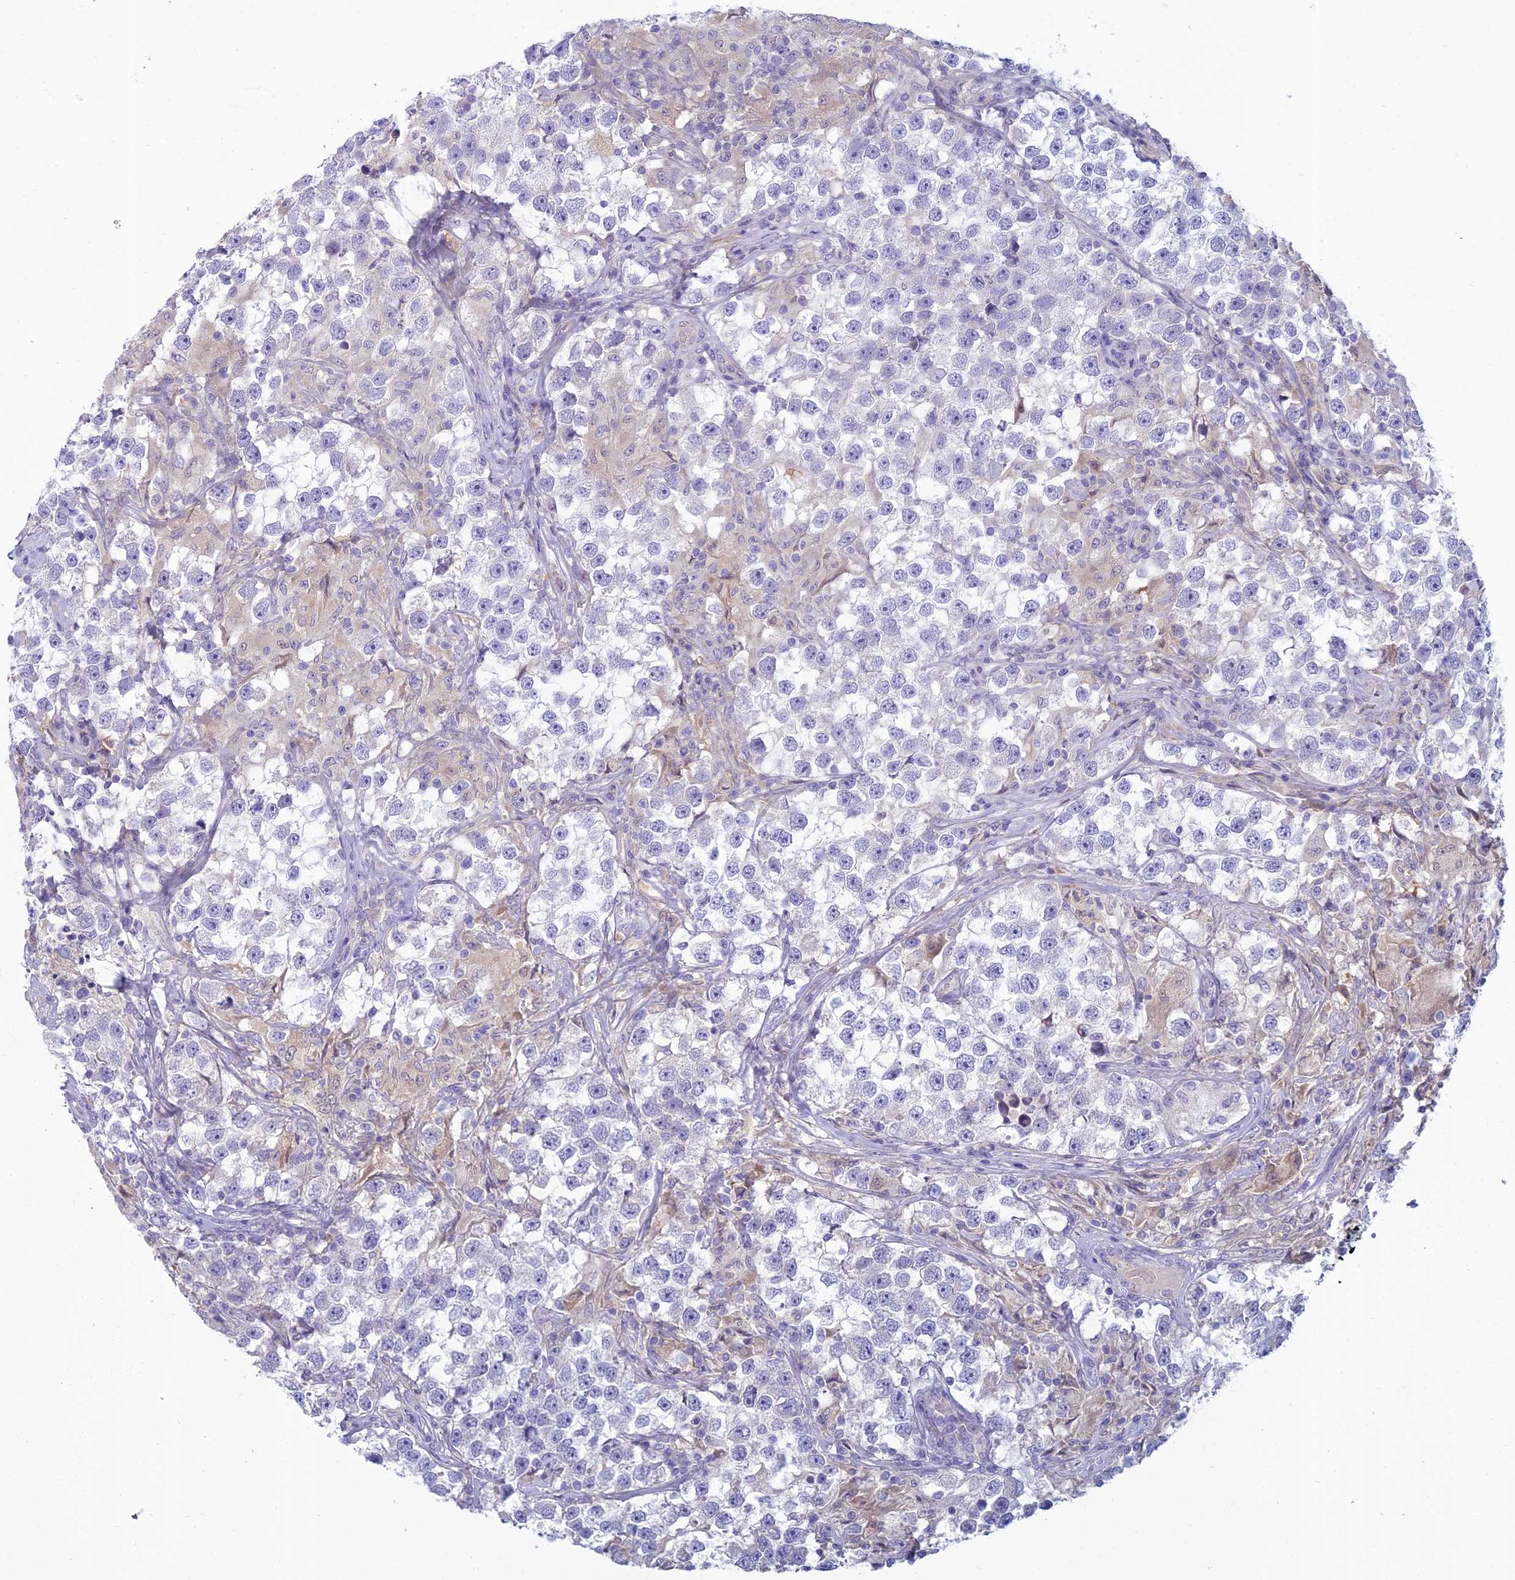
{"staining": {"intensity": "negative", "quantity": "none", "location": "none"}, "tissue": "testis cancer", "cell_type": "Tumor cells", "image_type": "cancer", "snomed": [{"axis": "morphology", "description": "Seminoma, NOS"}, {"axis": "topography", "description": "Testis"}], "caption": "DAB (3,3'-diaminobenzidine) immunohistochemical staining of human testis cancer reveals no significant positivity in tumor cells.", "gene": "SLC25A41", "patient": {"sex": "male", "age": 46}}